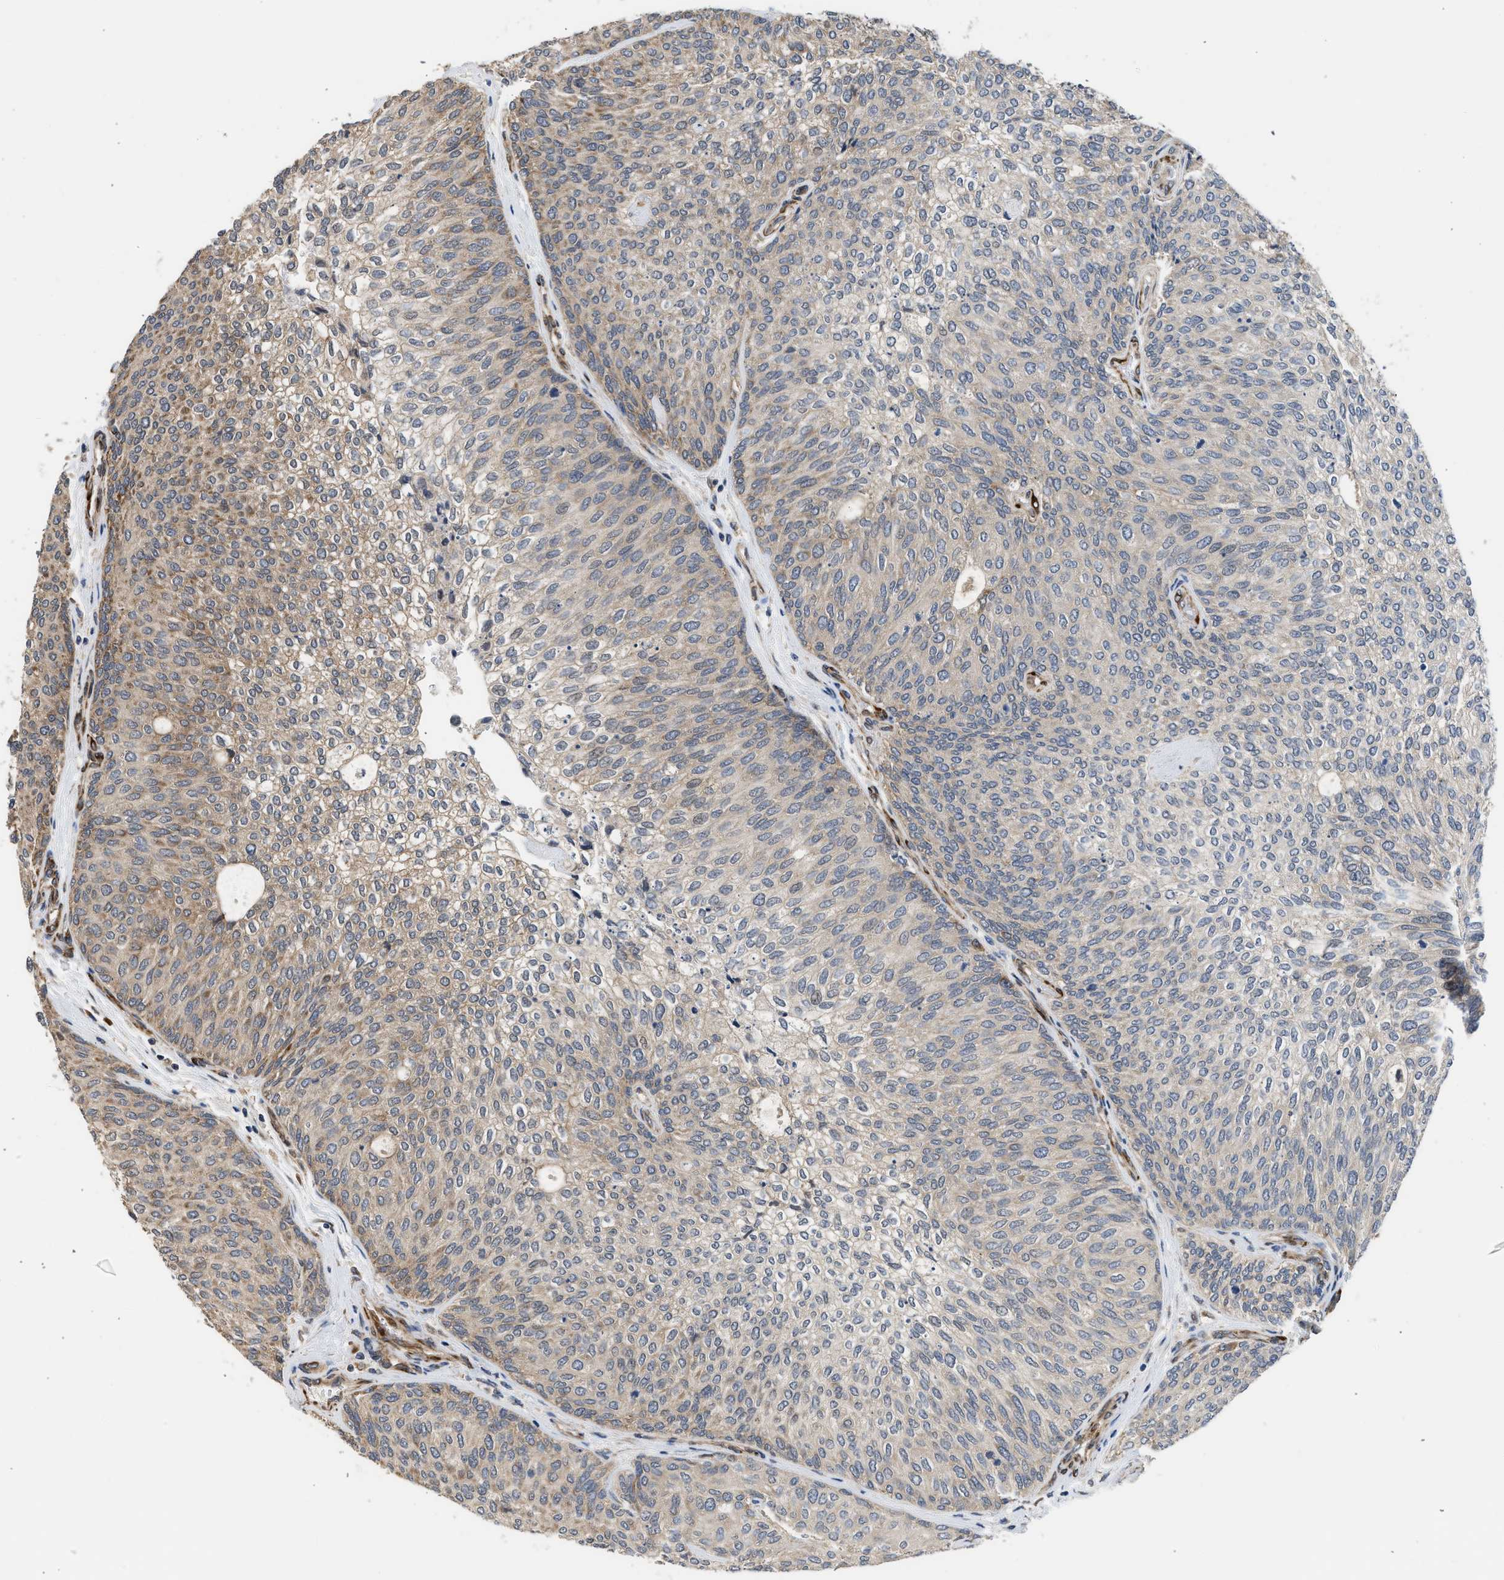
{"staining": {"intensity": "weak", "quantity": "<25%", "location": "cytoplasmic/membranous"}, "tissue": "urothelial cancer", "cell_type": "Tumor cells", "image_type": "cancer", "snomed": [{"axis": "morphology", "description": "Urothelial carcinoma, Low grade"}, {"axis": "topography", "description": "Urinary bladder"}], "caption": "The image displays no staining of tumor cells in low-grade urothelial carcinoma.", "gene": "POLG2", "patient": {"sex": "female", "age": 79}}